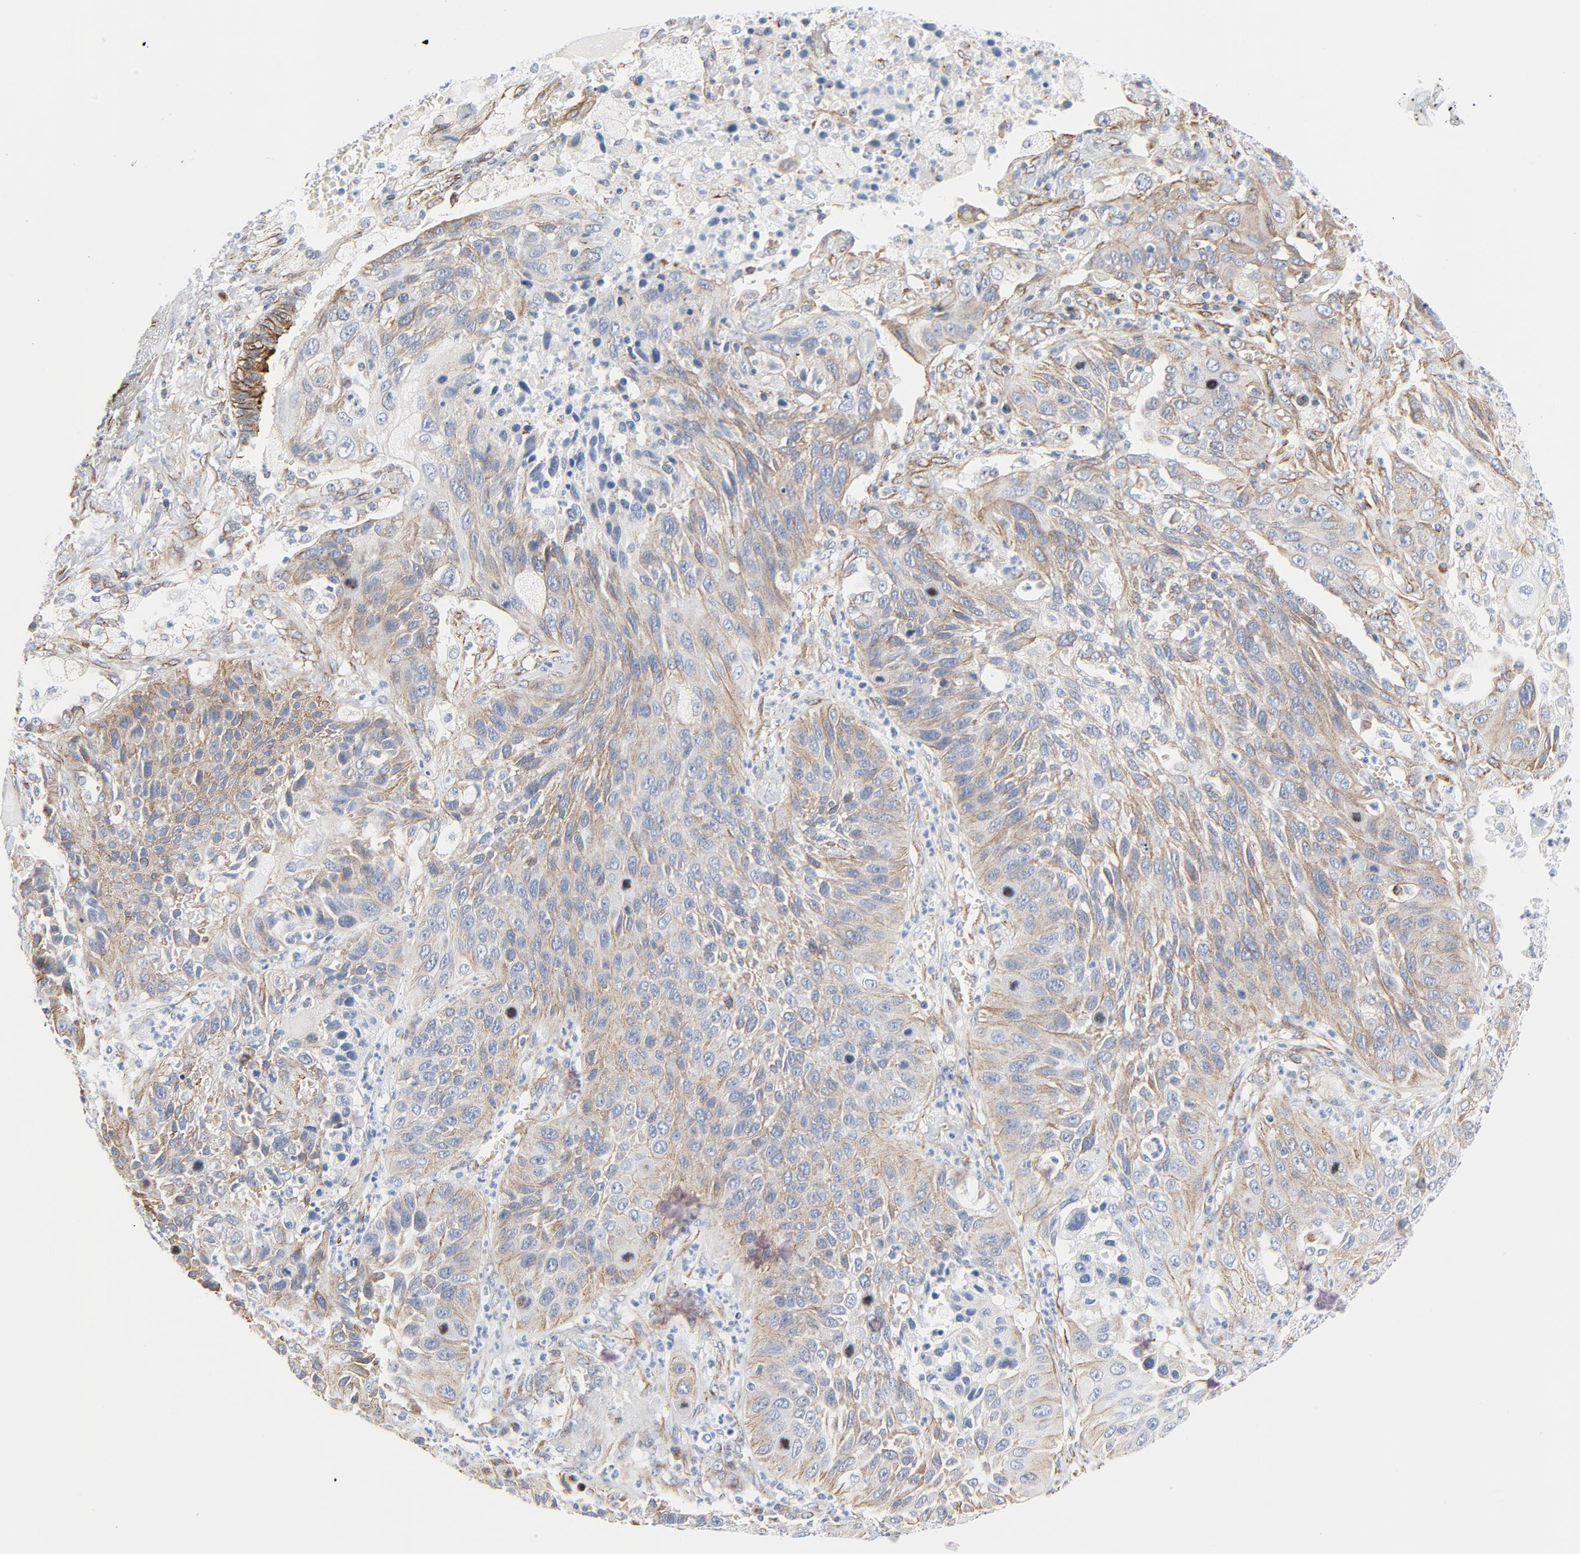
{"staining": {"intensity": "weak", "quantity": ">75%", "location": "cytoplasmic/membranous"}, "tissue": "lung cancer", "cell_type": "Tumor cells", "image_type": "cancer", "snomed": [{"axis": "morphology", "description": "Squamous cell carcinoma, NOS"}, {"axis": "topography", "description": "Lung"}], "caption": "Immunohistochemistry (IHC) photomicrograph of neoplastic tissue: squamous cell carcinoma (lung) stained using immunohistochemistry exhibits low levels of weak protein expression localized specifically in the cytoplasmic/membranous of tumor cells, appearing as a cytoplasmic/membranous brown color.", "gene": "TUBB1", "patient": {"sex": "female", "age": 76}}